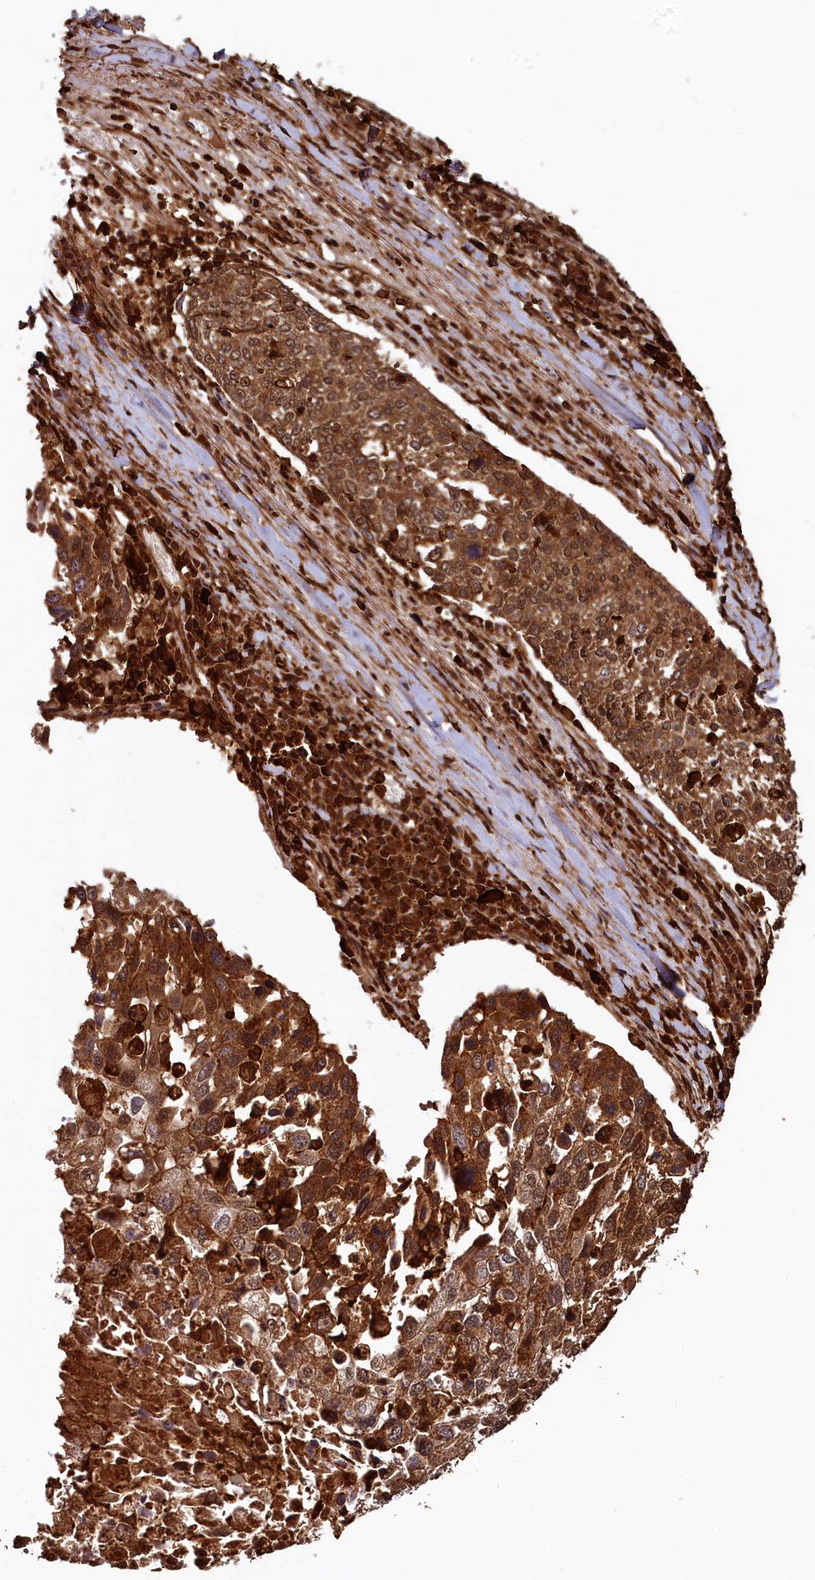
{"staining": {"intensity": "moderate", "quantity": ">75%", "location": "cytoplasmic/membranous"}, "tissue": "lung cancer", "cell_type": "Tumor cells", "image_type": "cancer", "snomed": [{"axis": "morphology", "description": "Squamous cell carcinoma, NOS"}, {"axis": "topography", "description": "Lung"}], "caption": "Protein staining by IHC reveals moderate cytoplasmic/membranous expression in approximately >75% of tumor cells in squamous cell carcinoma (lung). Nuclei are stained in blue.", "gene": "STUB1", "patient": {"sex": "male", "age": 65}}